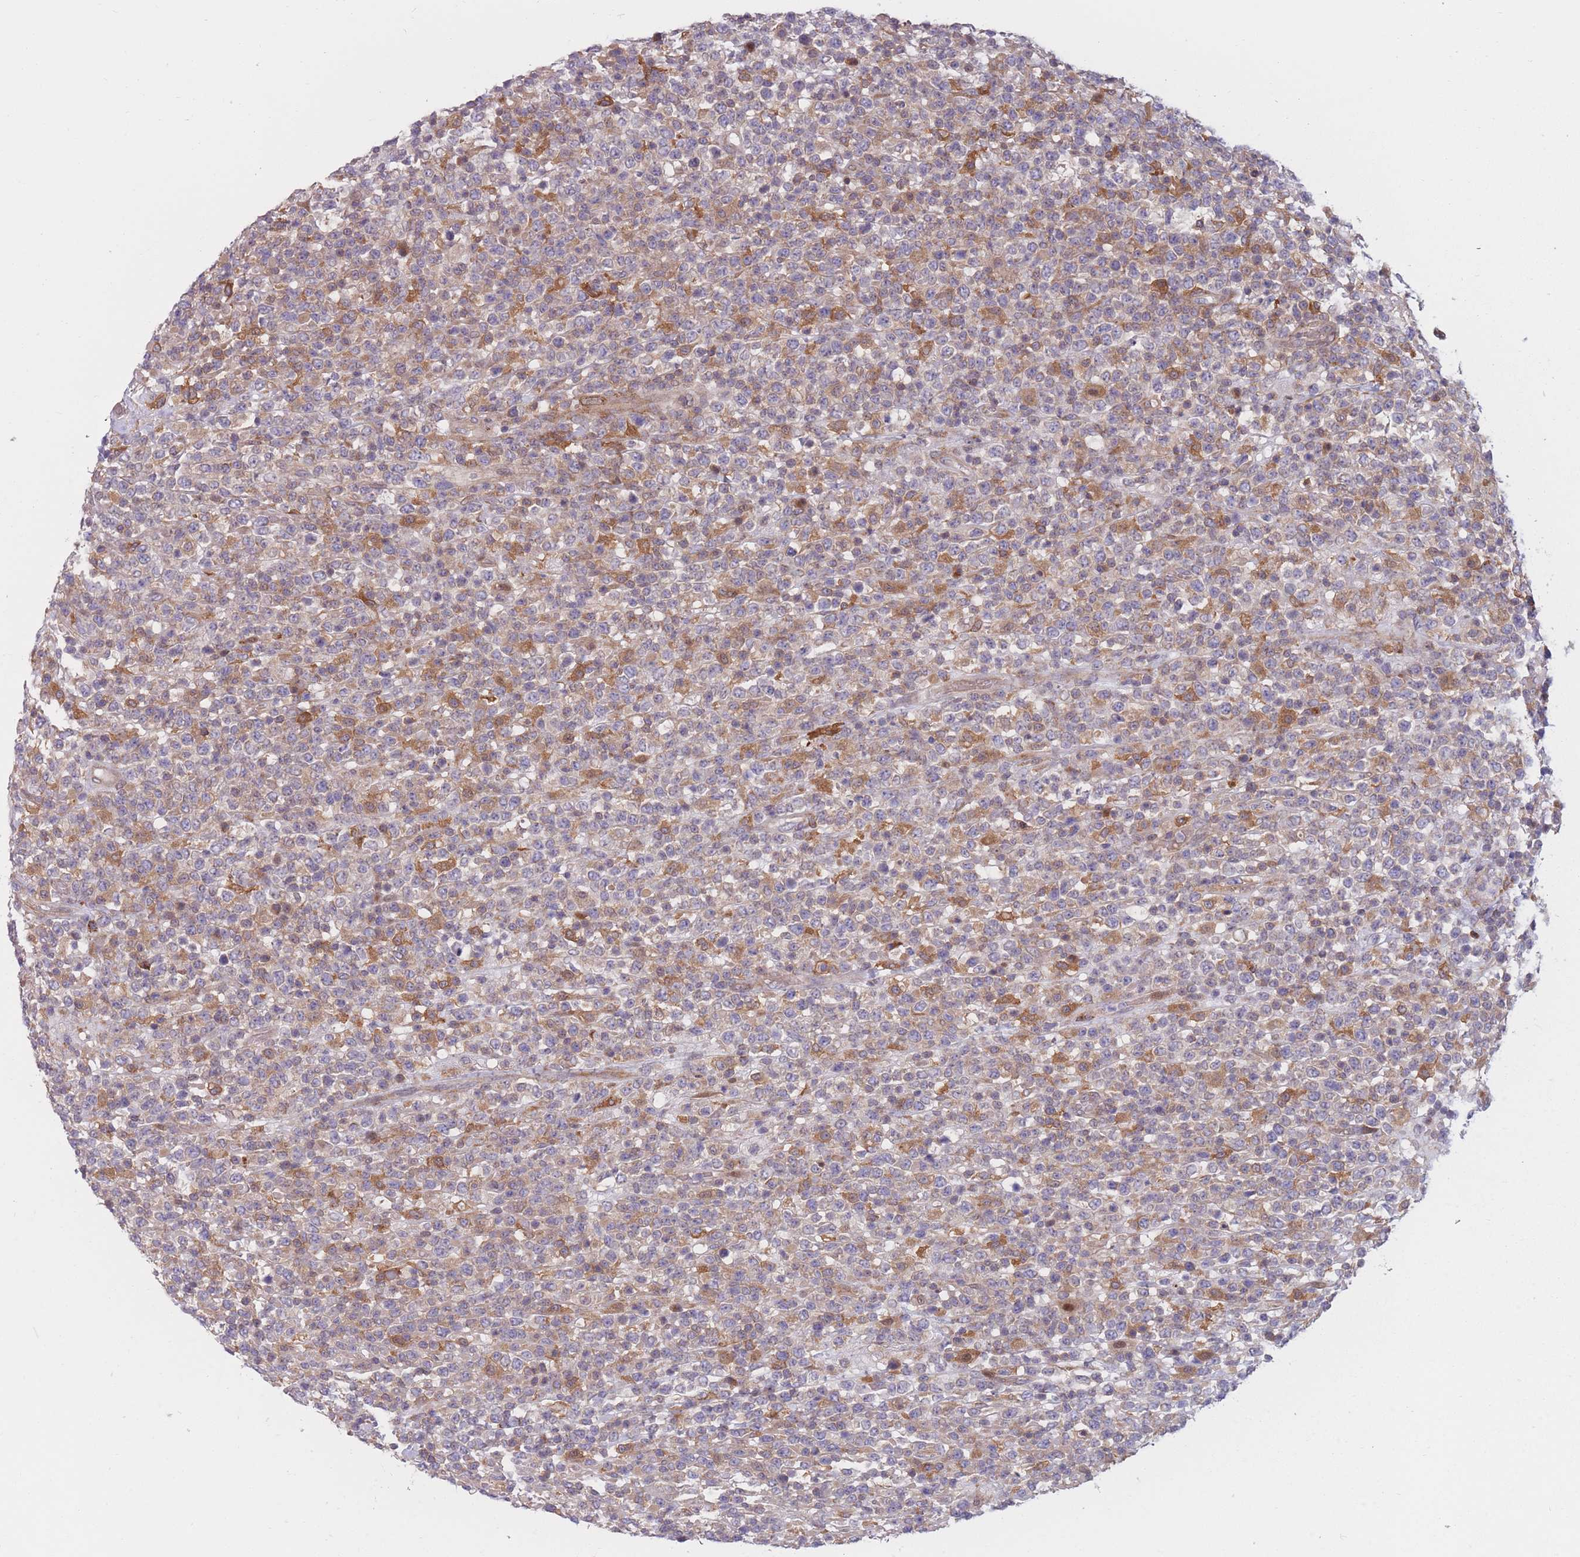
{"staining": {"intensity": "moderate", "quantity": "<25%", "location": "cytoplasmic/membranous"}, "tissue": "lymphoma", "cell_type": "Tumor cells", "image_type": "cancer", "snomed": [{"axis": "morphology", "description": "Malignant lymphoma, non-Hodgkin's type, High grade"}, {"axis": "topography", "description": "Colon"}], "caption": "Malignant lymphoma, non-Hodgkin's type (high-grade) was stained to show a protein in brown. There is low levels of moderate cytoplasmic/membranous expression in about <25% of tumor cells.", "gene": "PDE4A", "patient": {"sex": "female", "age": 53}}